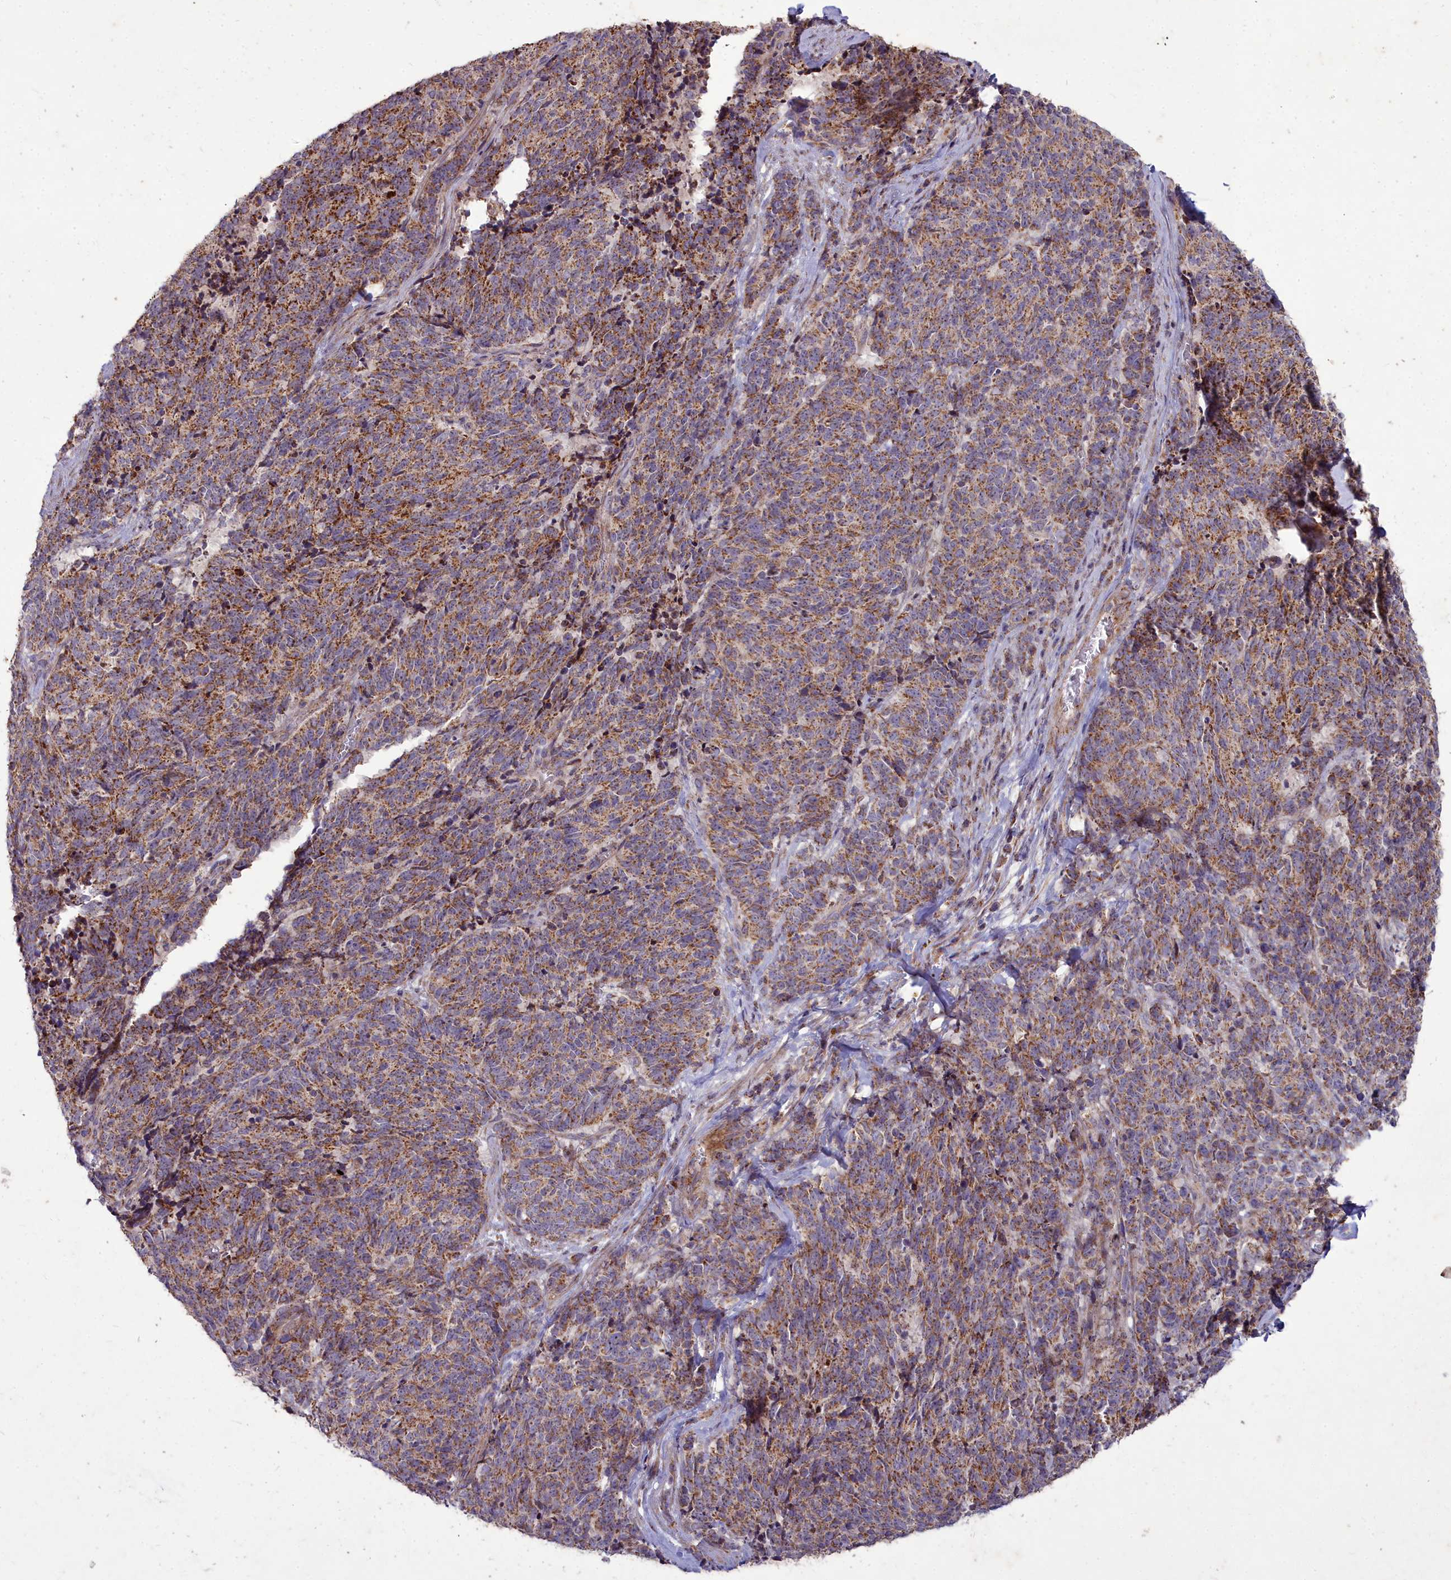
{"staining": {"intensity": "moderate", "quantity": ">75%", "location": "cytoplasmic/membranous"}, "tissue": "cervical cancer", "cell_type": "Tumor cells", "image_type": "cancer", "snomed": [{"axis": "morphology", "description": "Squamous cell carcinoma, NOS"}, {"axis": "topography", "description": "Cervix"}], "caption": "Moderate cytoplasmic/membranous expression for a protein is identified in approximately >75% of tumor cells of cervical cancer (squamous cell carcinoma) using immunohistochemistry.", "gene": "COX11", "patient": {"sex": "female", "age": 29}}